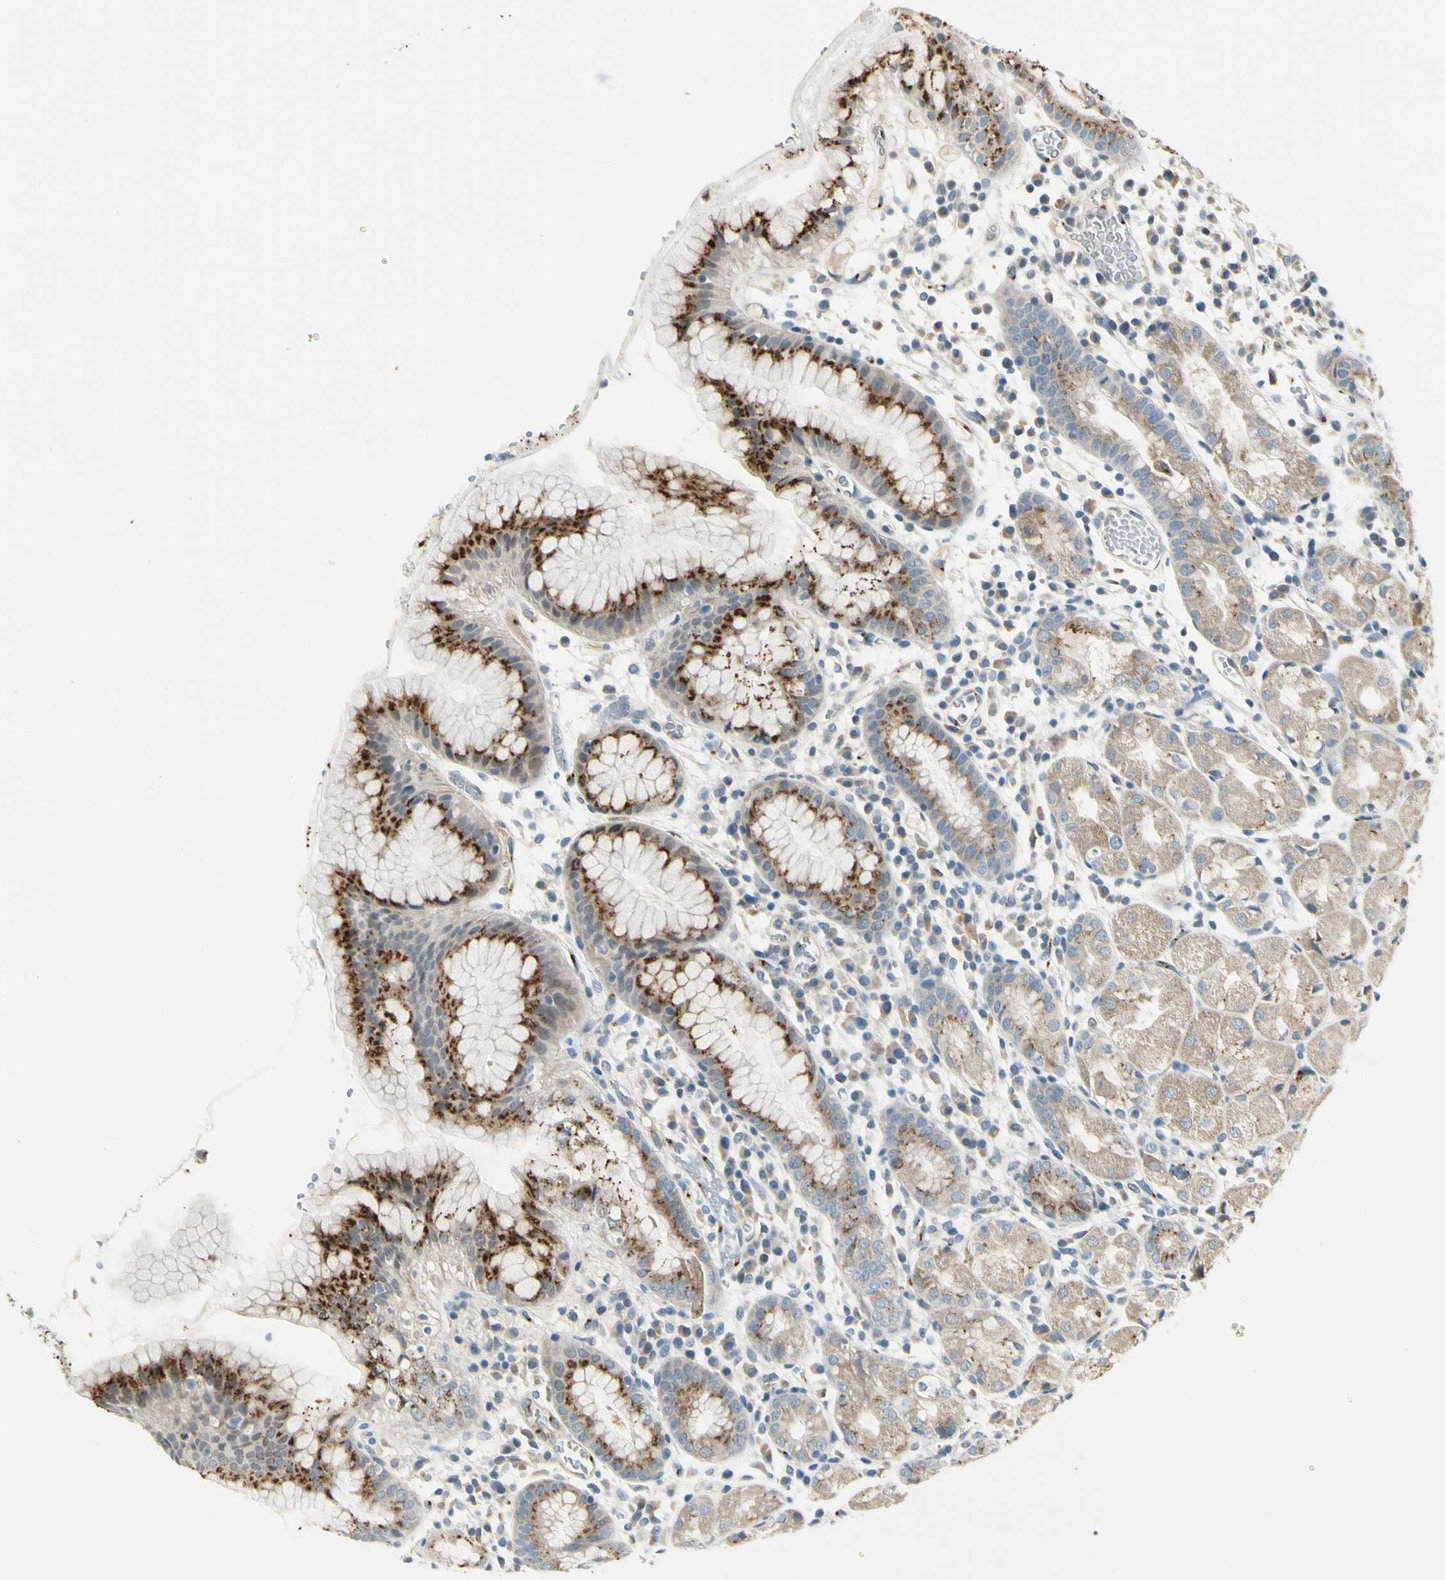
{"staining": {"intensity": "moderate", "quantity": ">75%", "location": "cytoplasmic/membranous"}, "tissue": "stomach", "cell_type": "Glandular cells", "image_type": "normal", "snomed": [{"axis": "morphology", "description": "Normal tissue, NOS"}, {"axis": "topography", "description": "Stomach"}, {"axis": "topography", "description": "Stomach, lower"}], "caption": "Immunohistochemical staining of unremarkable stomach shows medium levels of moderate cytoplasmic/membranous expression in approximately >75% of glandular cells. (DAB = brown stain, brightfield microscopy at high magnification).", "gene": "MANSC1", "patient": {"sex": "female", "age": 75}}